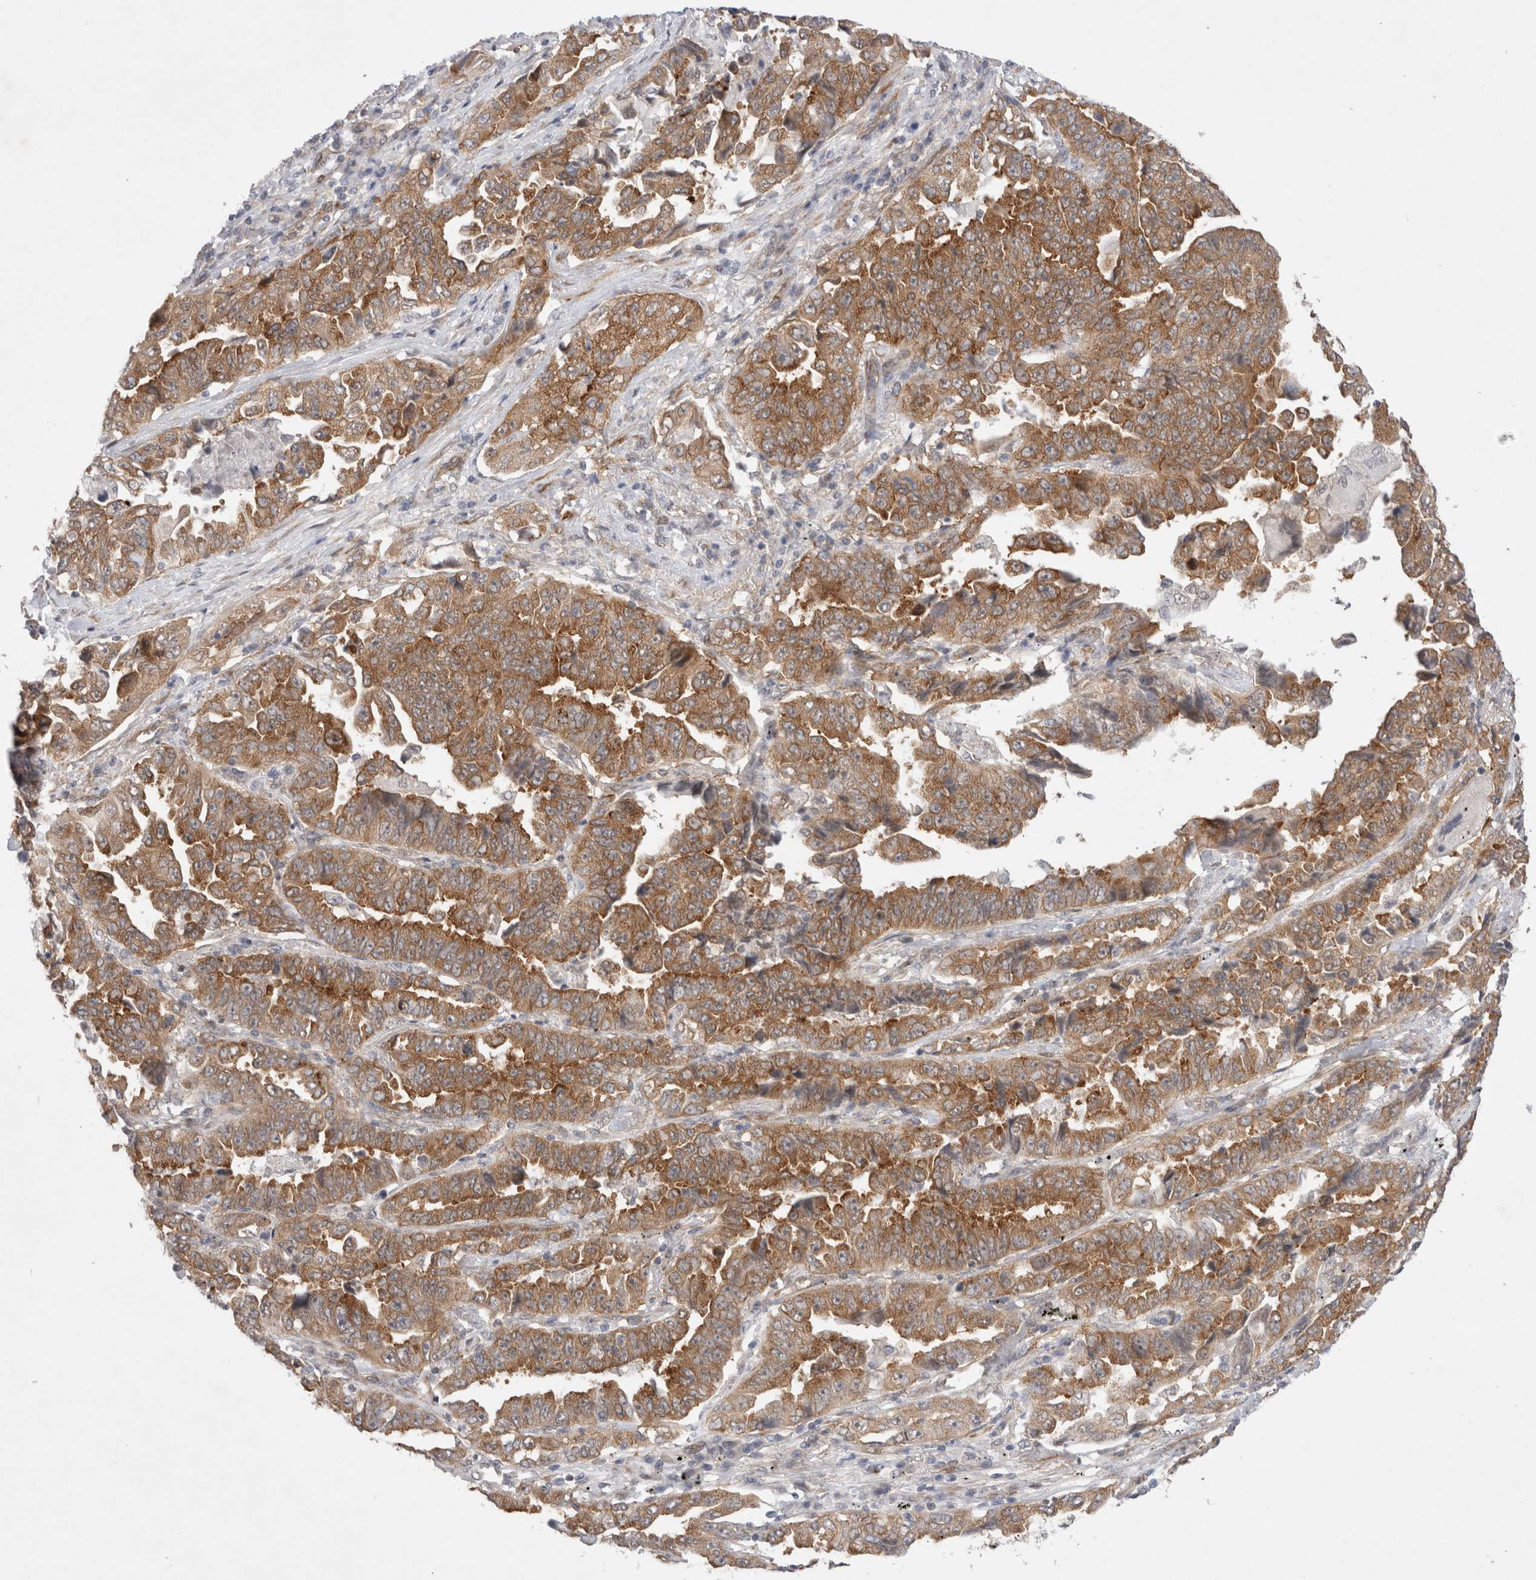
{"staining": {"intensity": "moderate", "quantity": ">75%", "location": "cytoplasmic/membranous"}, "tissue": "lung cancer", "cell_type": "Tumor cells", "image_type": "cancer", "snomed": [{"axis": "morphology", "description": "Adenocarcinoma, NOS"}, {"axis": "topography", "description": "Lung"}], "caption": "Protein staining of lung cancer (adenocarcinoma) tissue demonstrates moderate cytoplasmic/membranous staining in approximately >75% of tumor cells. The staining was performed using DAB to visualize the protein expression in brown, while the nuclei were stained in blue with hematoxylin (Magnification: 20x).", "gene": "WIPF2", "patient": {"sex": "female", "age": 51}}